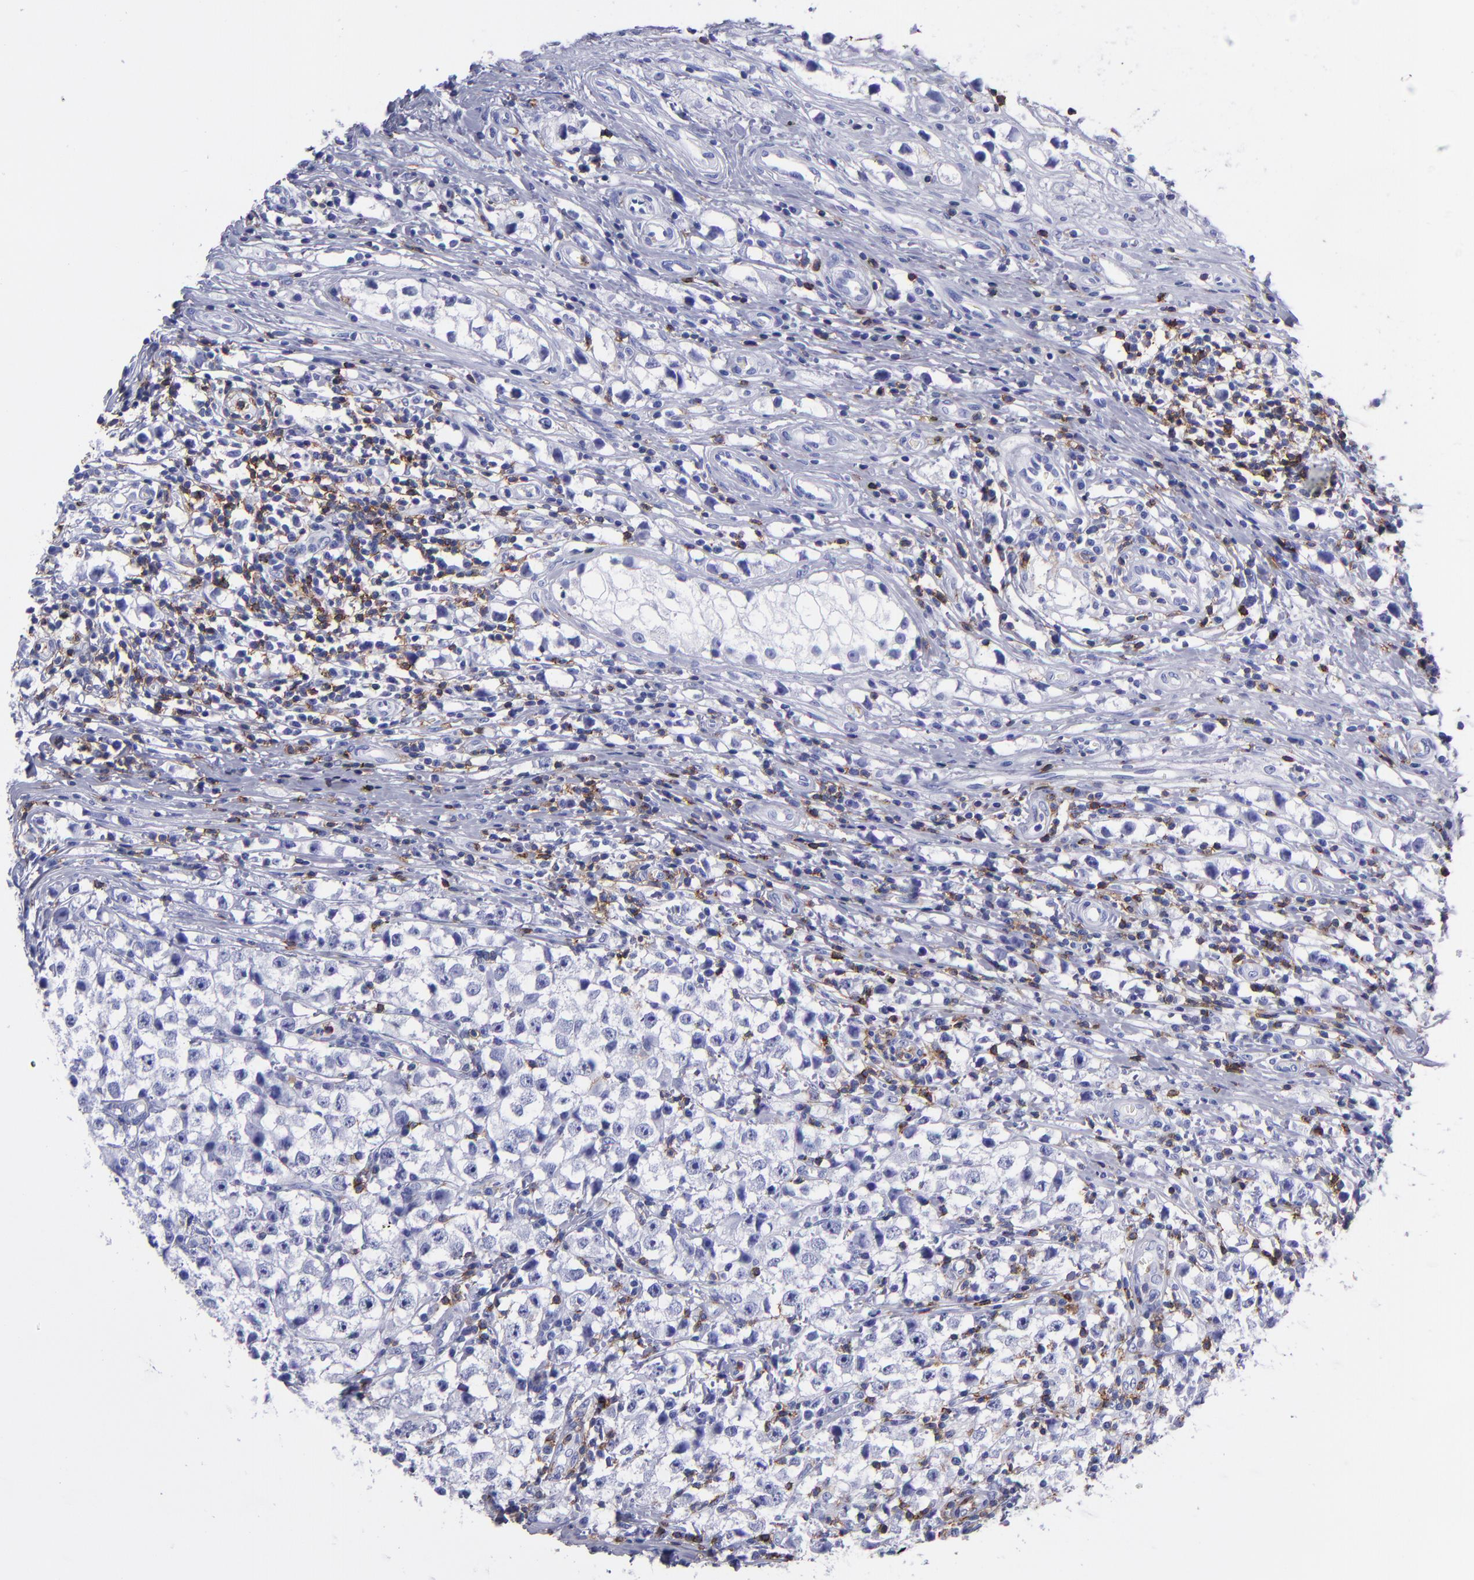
{"staining": {"intensity": "negative", "quantity": "none", "location": "none"}, "tissue": "testis cancer", "cell_type": "Tumor cells", "image_type": "cancer", "snomed": [{"axis": "morphology", "description": "Seminoma, NOS"}, {"axis": "topography", "description": "Testis"}], "caption": "Tumor cells show no significant expression in testis cancer (seminoma).", "gene": "CD6", "patient": {"sex": "male", "age": 35}}